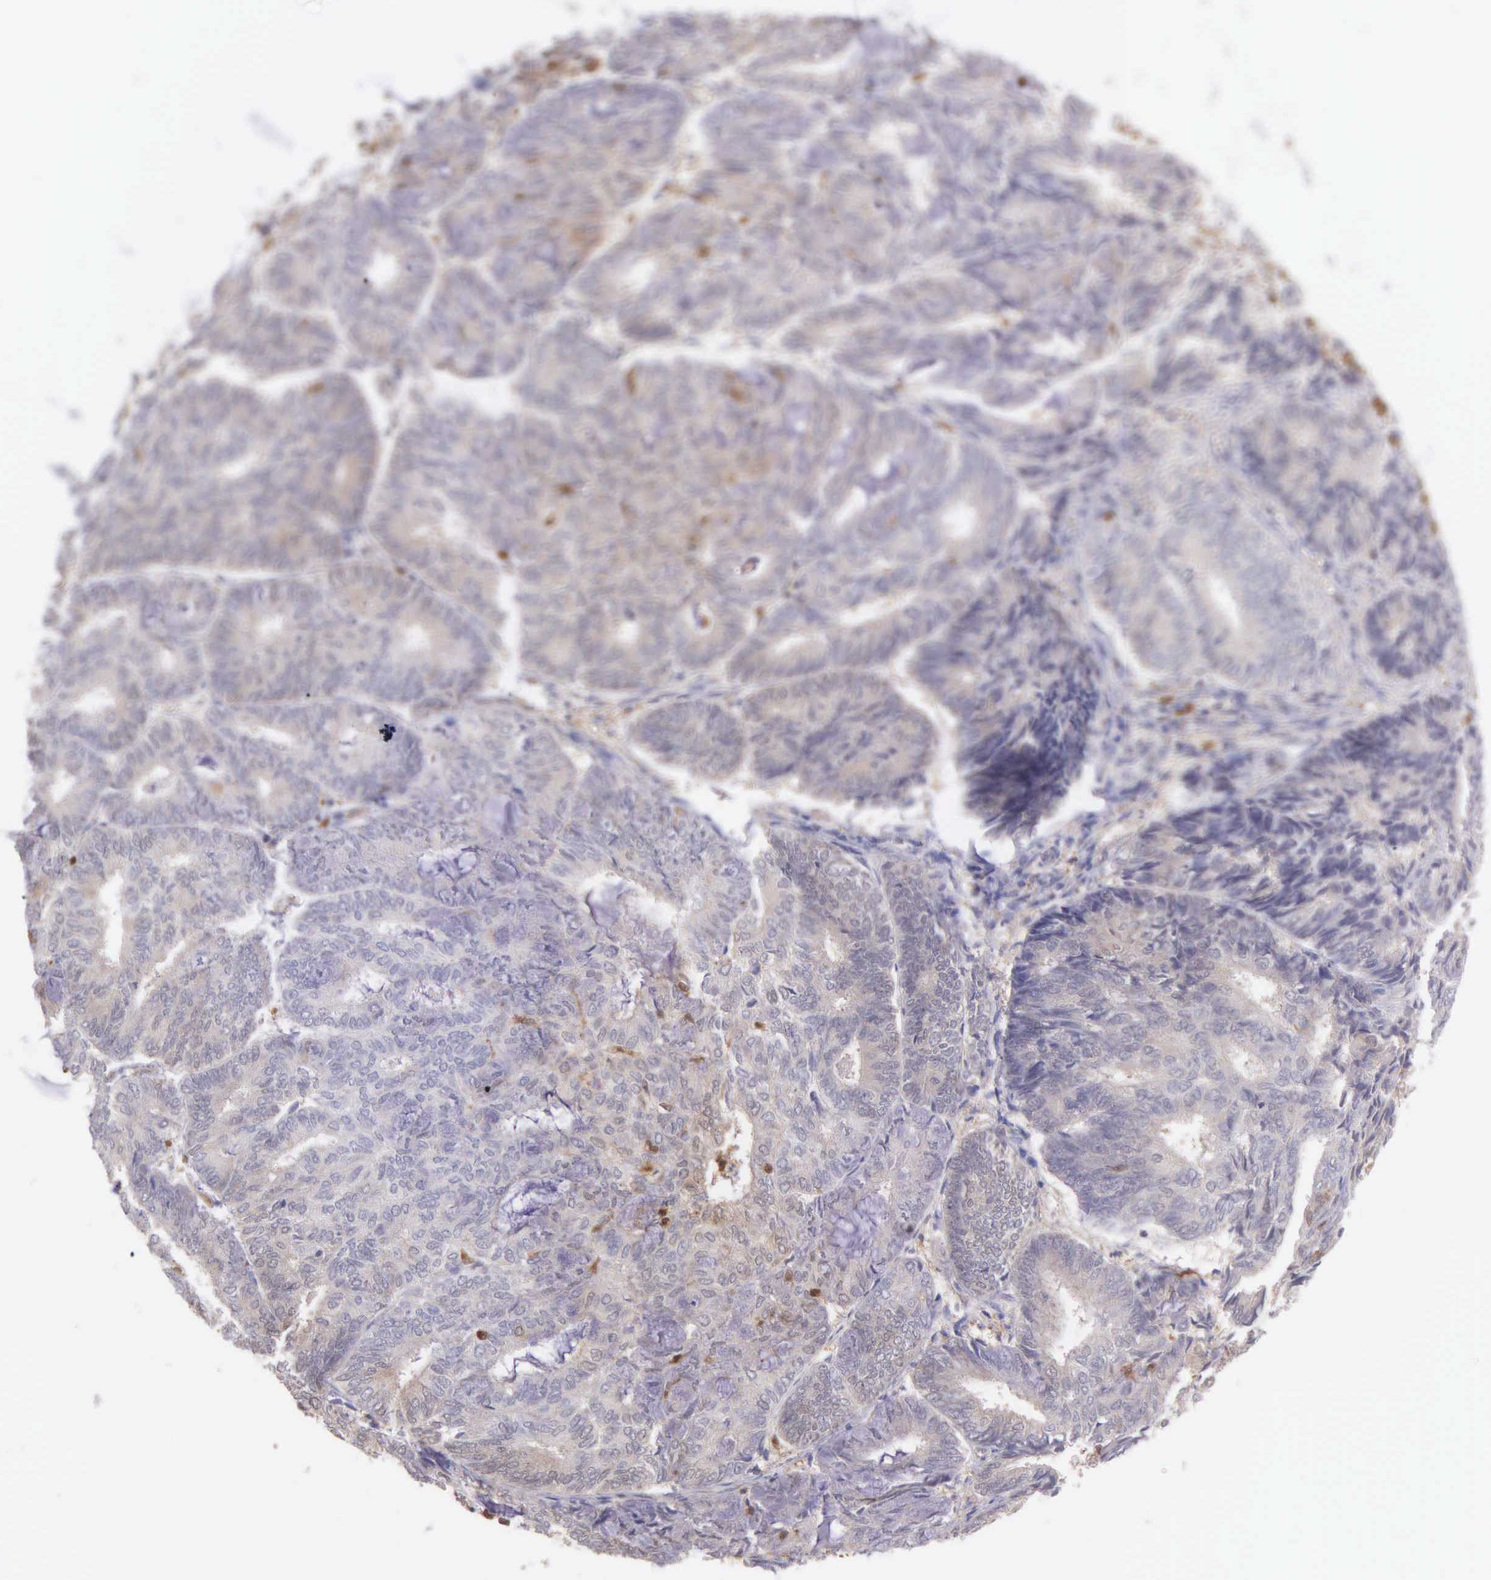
{"staining": {"intensity": "weak", "quantity": ">75%", "location": "cytoplasmic/membranous"}, "tissue": "endometrial cancer", "cell_type": "Tumor cells", "image_type": "cancer", "snomed": [{"axis": "morphology", "description": "Adenocarcinoma, NOS"}, {"axis": "topography", "description": "Endometrium"}], "caption": "Endometrial adenocarcinoma stained with a protein marker demonstrates weak staining in tumor cells.", "gene": "BID", "patient": {"sex": "female", "age": 59}}